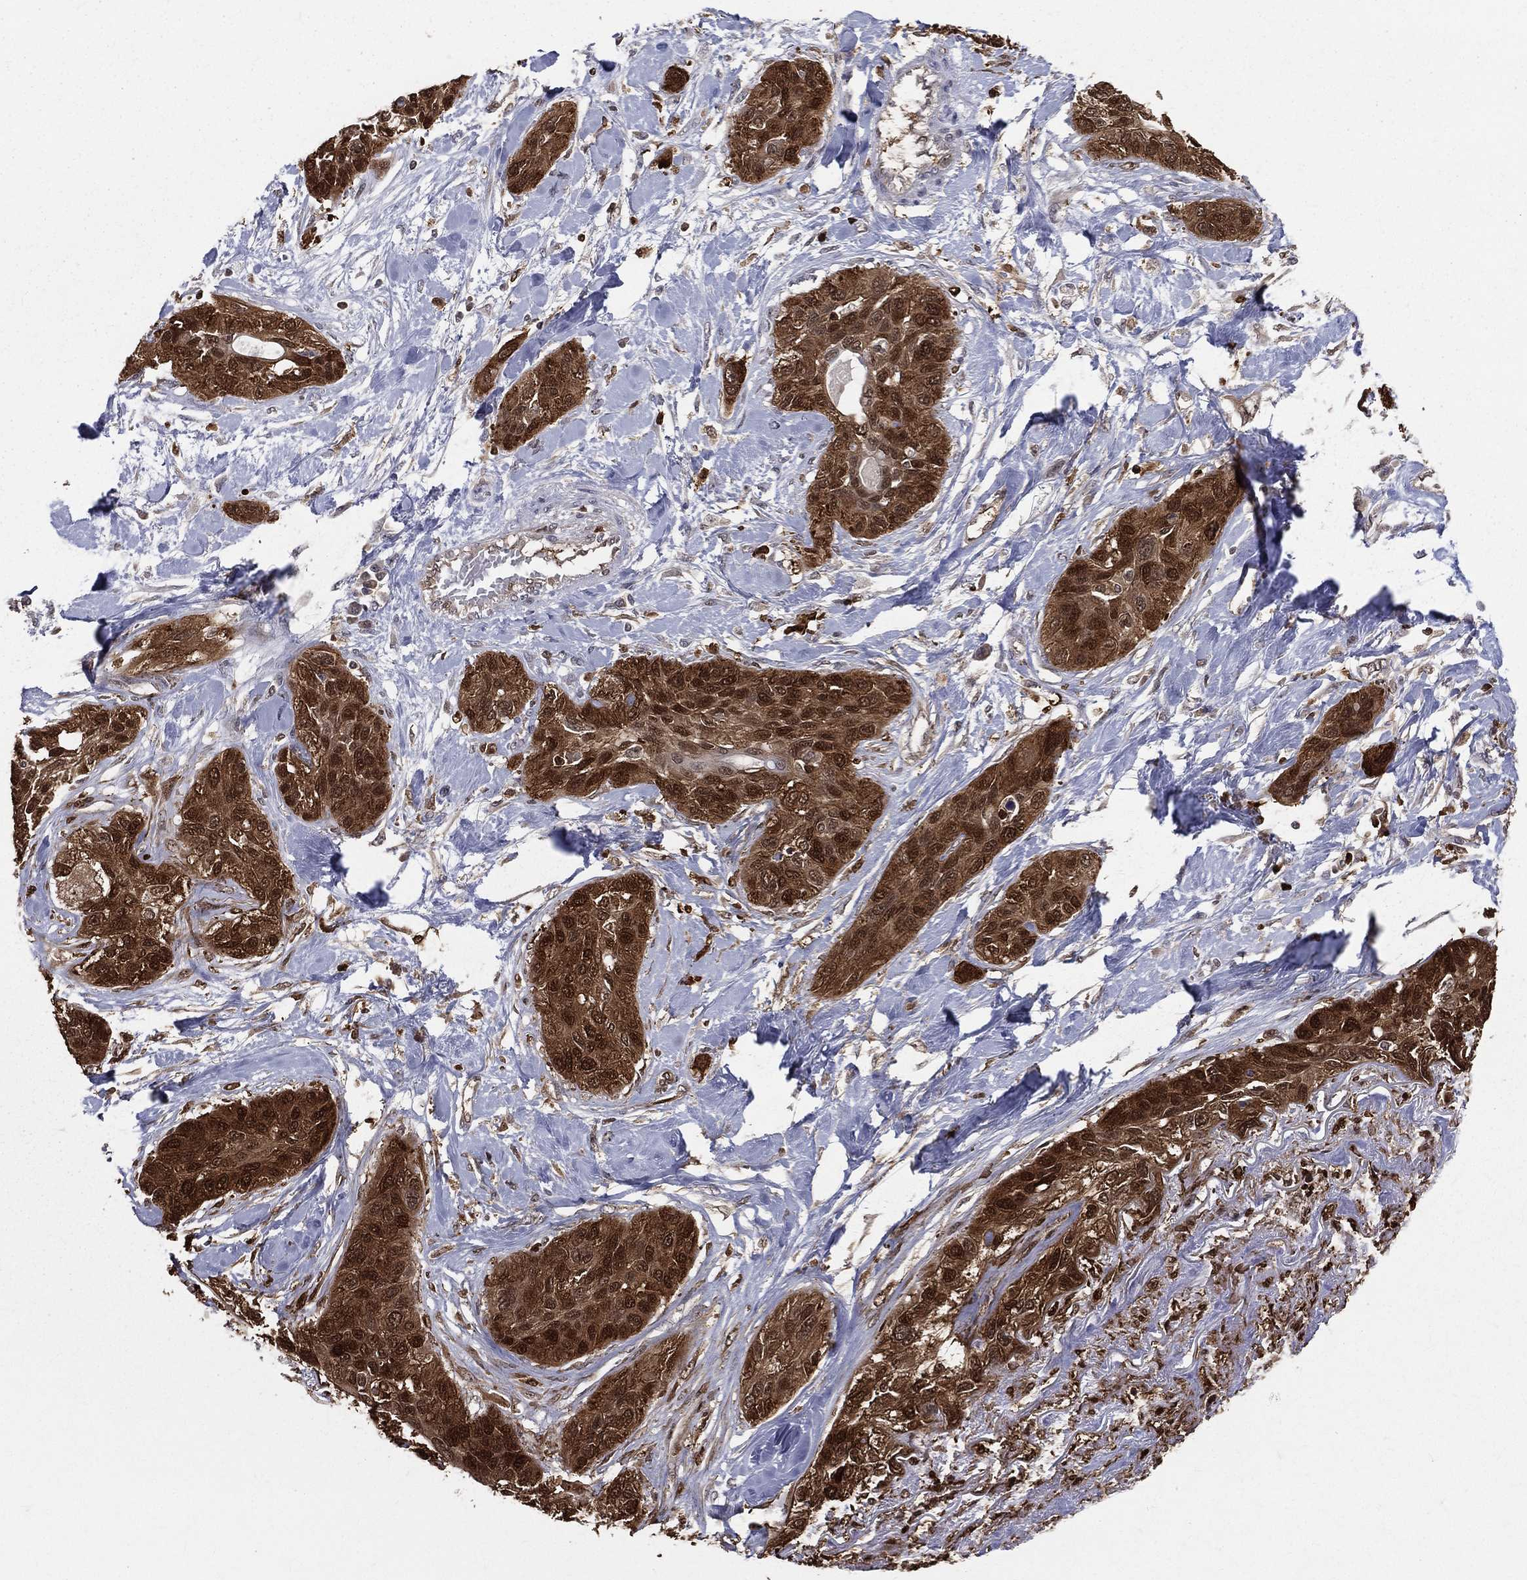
{"staining": {"intensity": "strong", "quantity": ">75%", "location": "cytoplasmic/membranous,nuclear"}, "tissue": "lung cancer", "cell_type": "Tumor cells", "image_type": "cancer", "snomed": [{"axis": "morphology", "description": "Squamous cell carcinoma, NOS"}, {"axis": "topography", "description": "Lung"}], "caption": "An image showing strong cytoplasmic/membranous and nuclear positivity in about >75% of tumor cells in squamous cell carcinoma (lung), as visualized by brown immunohistochemical staining.", "gene": "ENO1", "patient": {"sex": "female", "age": 70}}